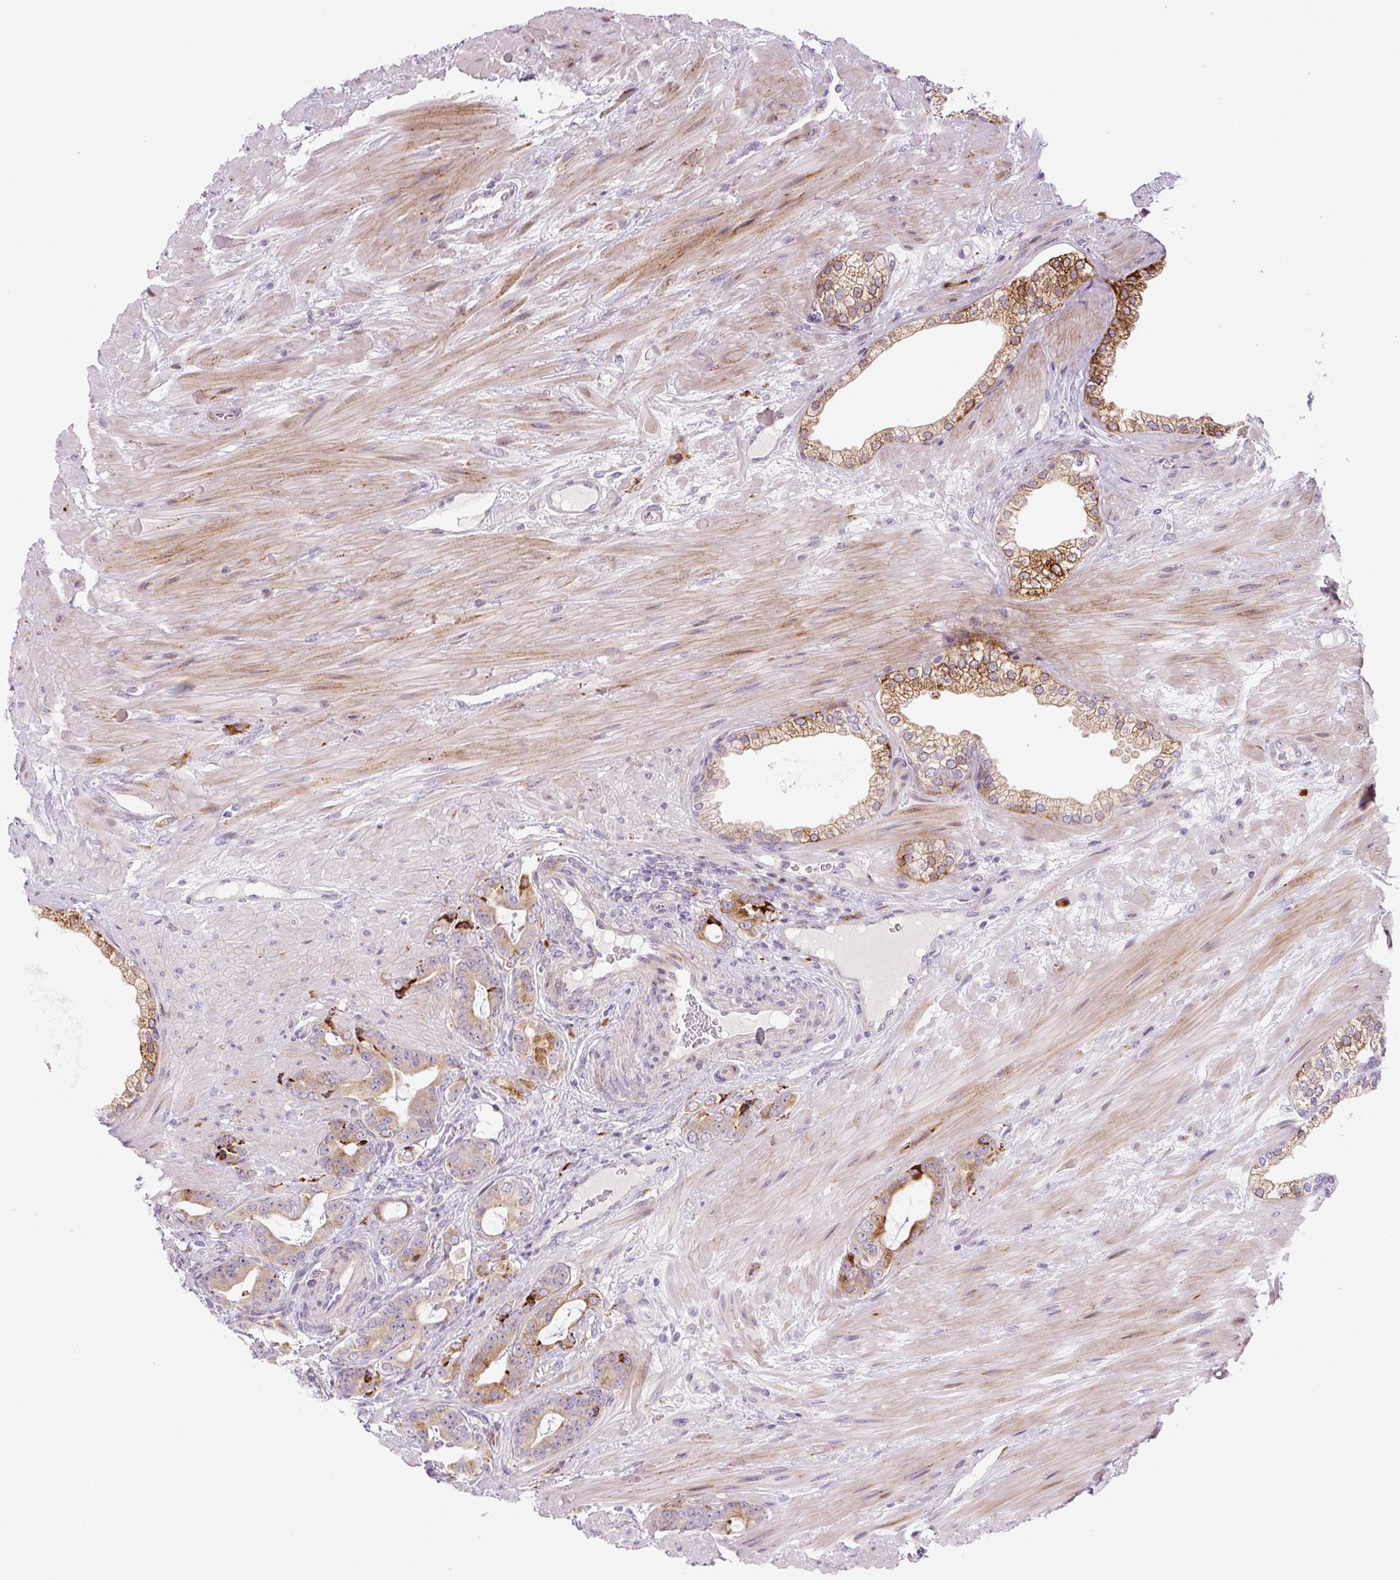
{"staining": {"intensity": "moderate", "quantity": "25%-75%", "location": "cytoplasmic/membranous"}, "tissue": "prostate cancer", "cell_type": "Tumor cells", "image_type": "cancer", "snomed": [{"axis": "morphology", "description": "Adenocarcinoma, Low grade"}, {"axis": "topography", "description": "Prostate"}], "caption": "Immunohistochemical staining of human low-grade adenocarcinoma (prostate) exhibits moderate cytoplasmic/membranous protein positivity in approximately 25%-75% of tumor cells.", "gene": "DISP3", "patient": {"sex": "male", "age": 61}}